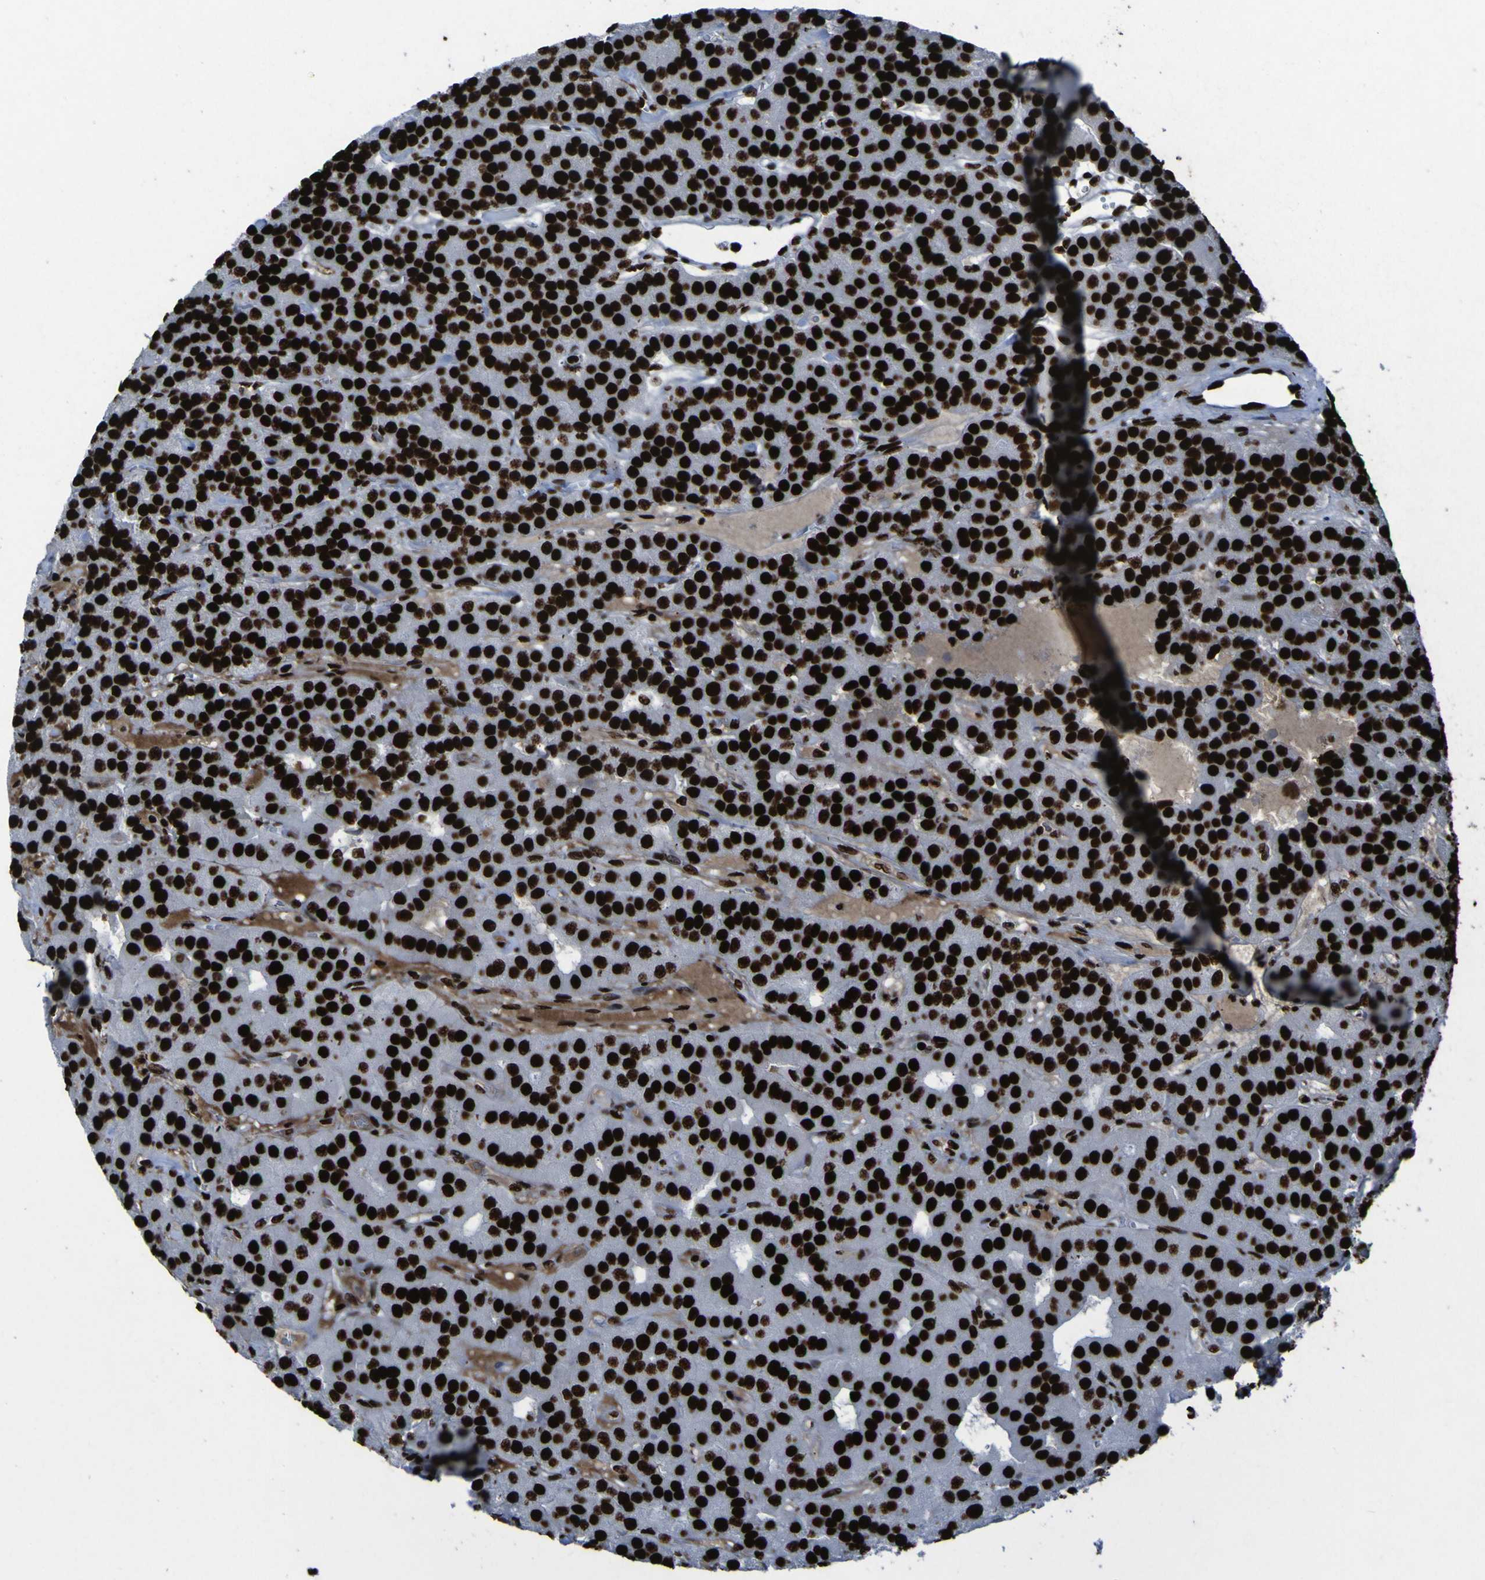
{"staining": {"intensity": "strong", "quantity": ">75%", "location": "nuclear"}, "tissue": "parathyroid gland", "cell_type": "Glandular cells", "image_type": "normal", "snomed": [{"axis": "morphology", "description": "Normal tissue, NOS"}, {"axis": "morphology", "description": "Adenoma, NOS"}, {"axis": "topography", "description": "Parathyroid gland"}], "caption": "A micrograph showing strong nuclear expression in about >75% of glandular cells in benign parathyroid gland, as visualized by brown immunohistochemical staining.", "gene": "NPM1", "patient": {"sex": "female", "age": 86}}